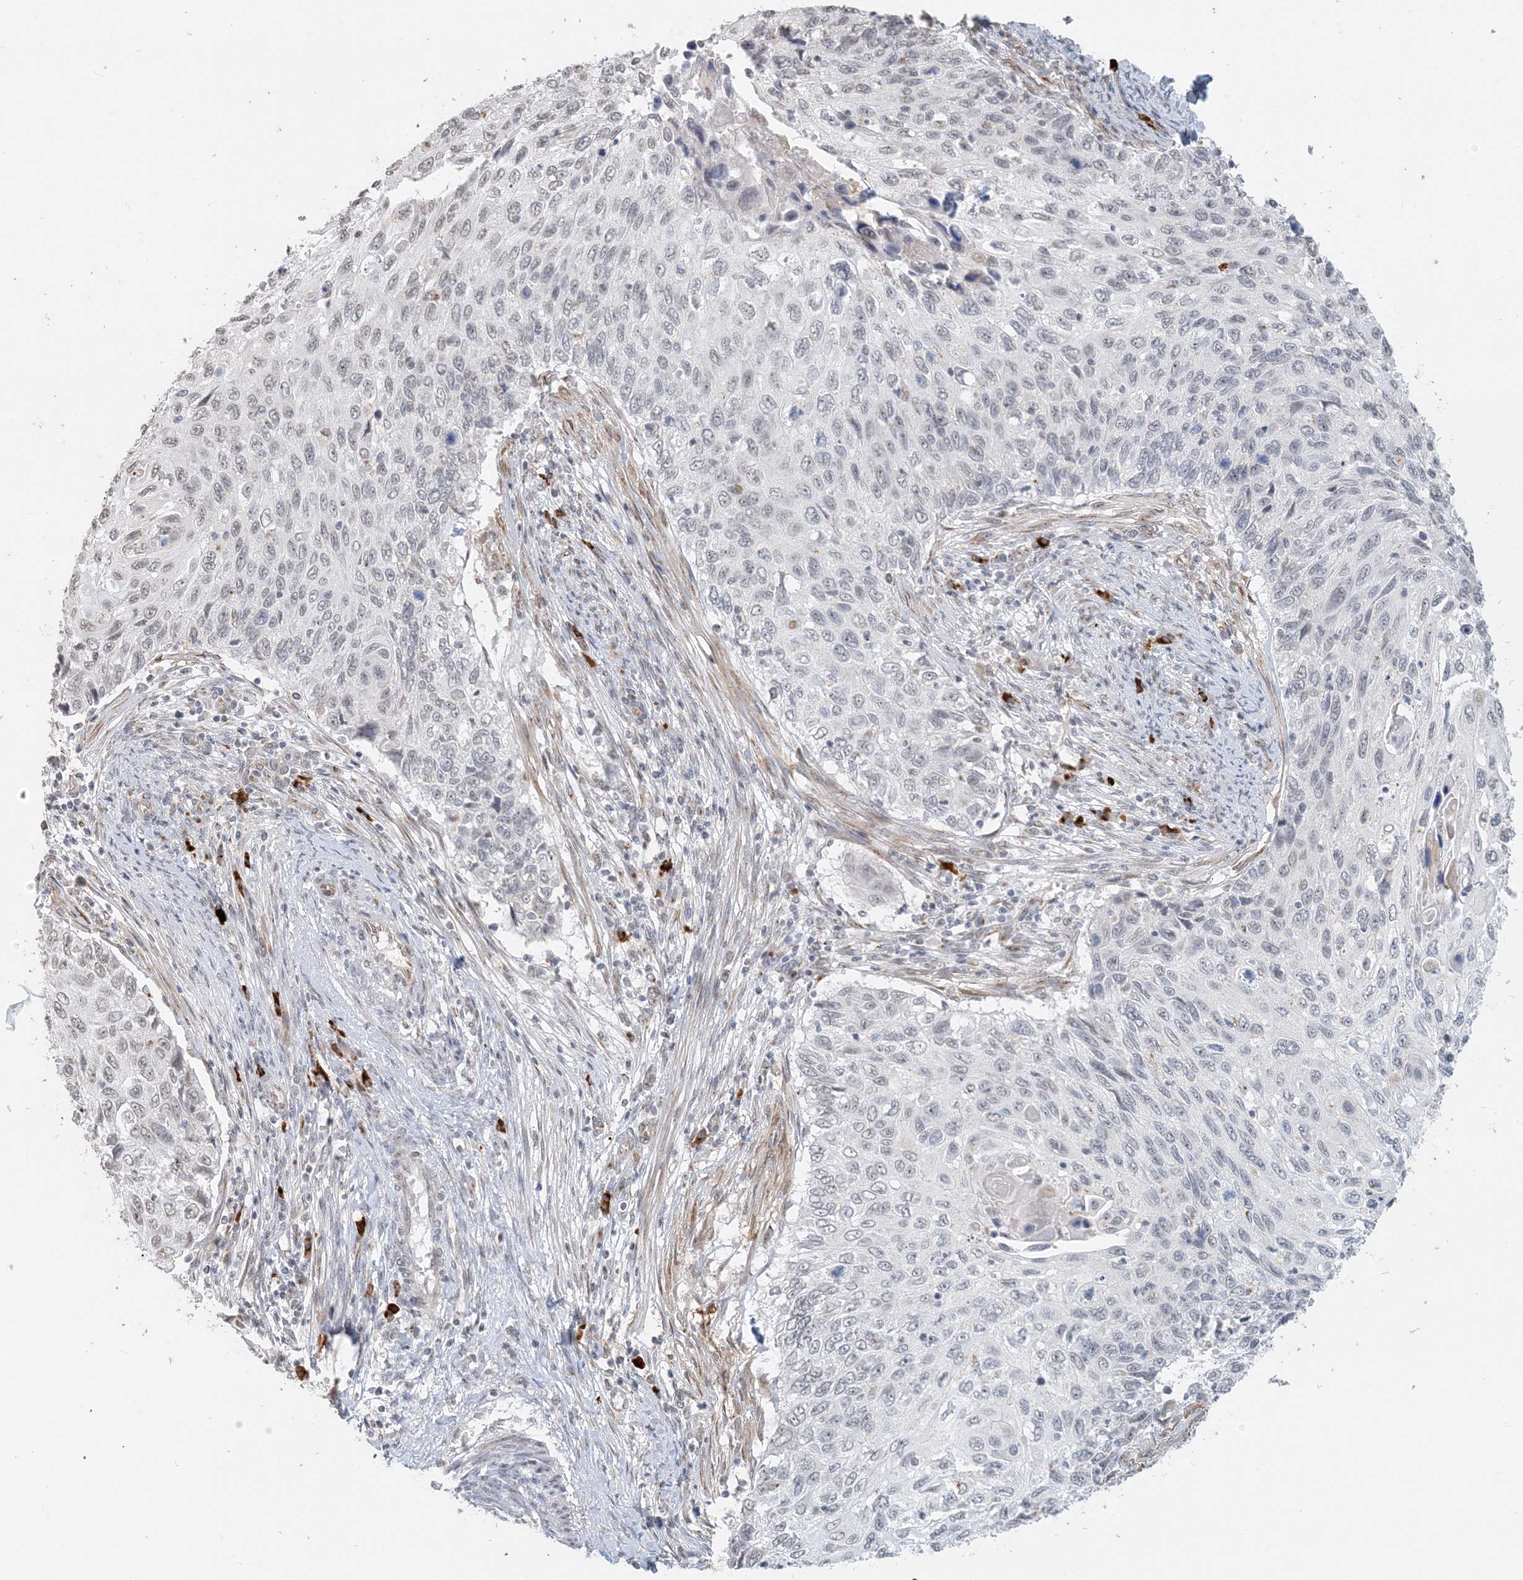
{"staining": {"intensity": "negative", "quantity": "none", "location": "none"}, "tissue": "cervical cancer", "cell_type": "Tumor cells", "image_type": "cancer", "snomed": [{"axis": "morphology", "description": "Squamous cell carcinoma, NOS"}, {"axis": "topography", "description": "Cervix"}], "caption": "A micrograph of cervical cancer (squamous cell carcinoma) stained for a protein demonstrates no brown staining in tumor cells.", "gene": "ZCCHC4", "patient": {"sex": "female", "age": 70}}